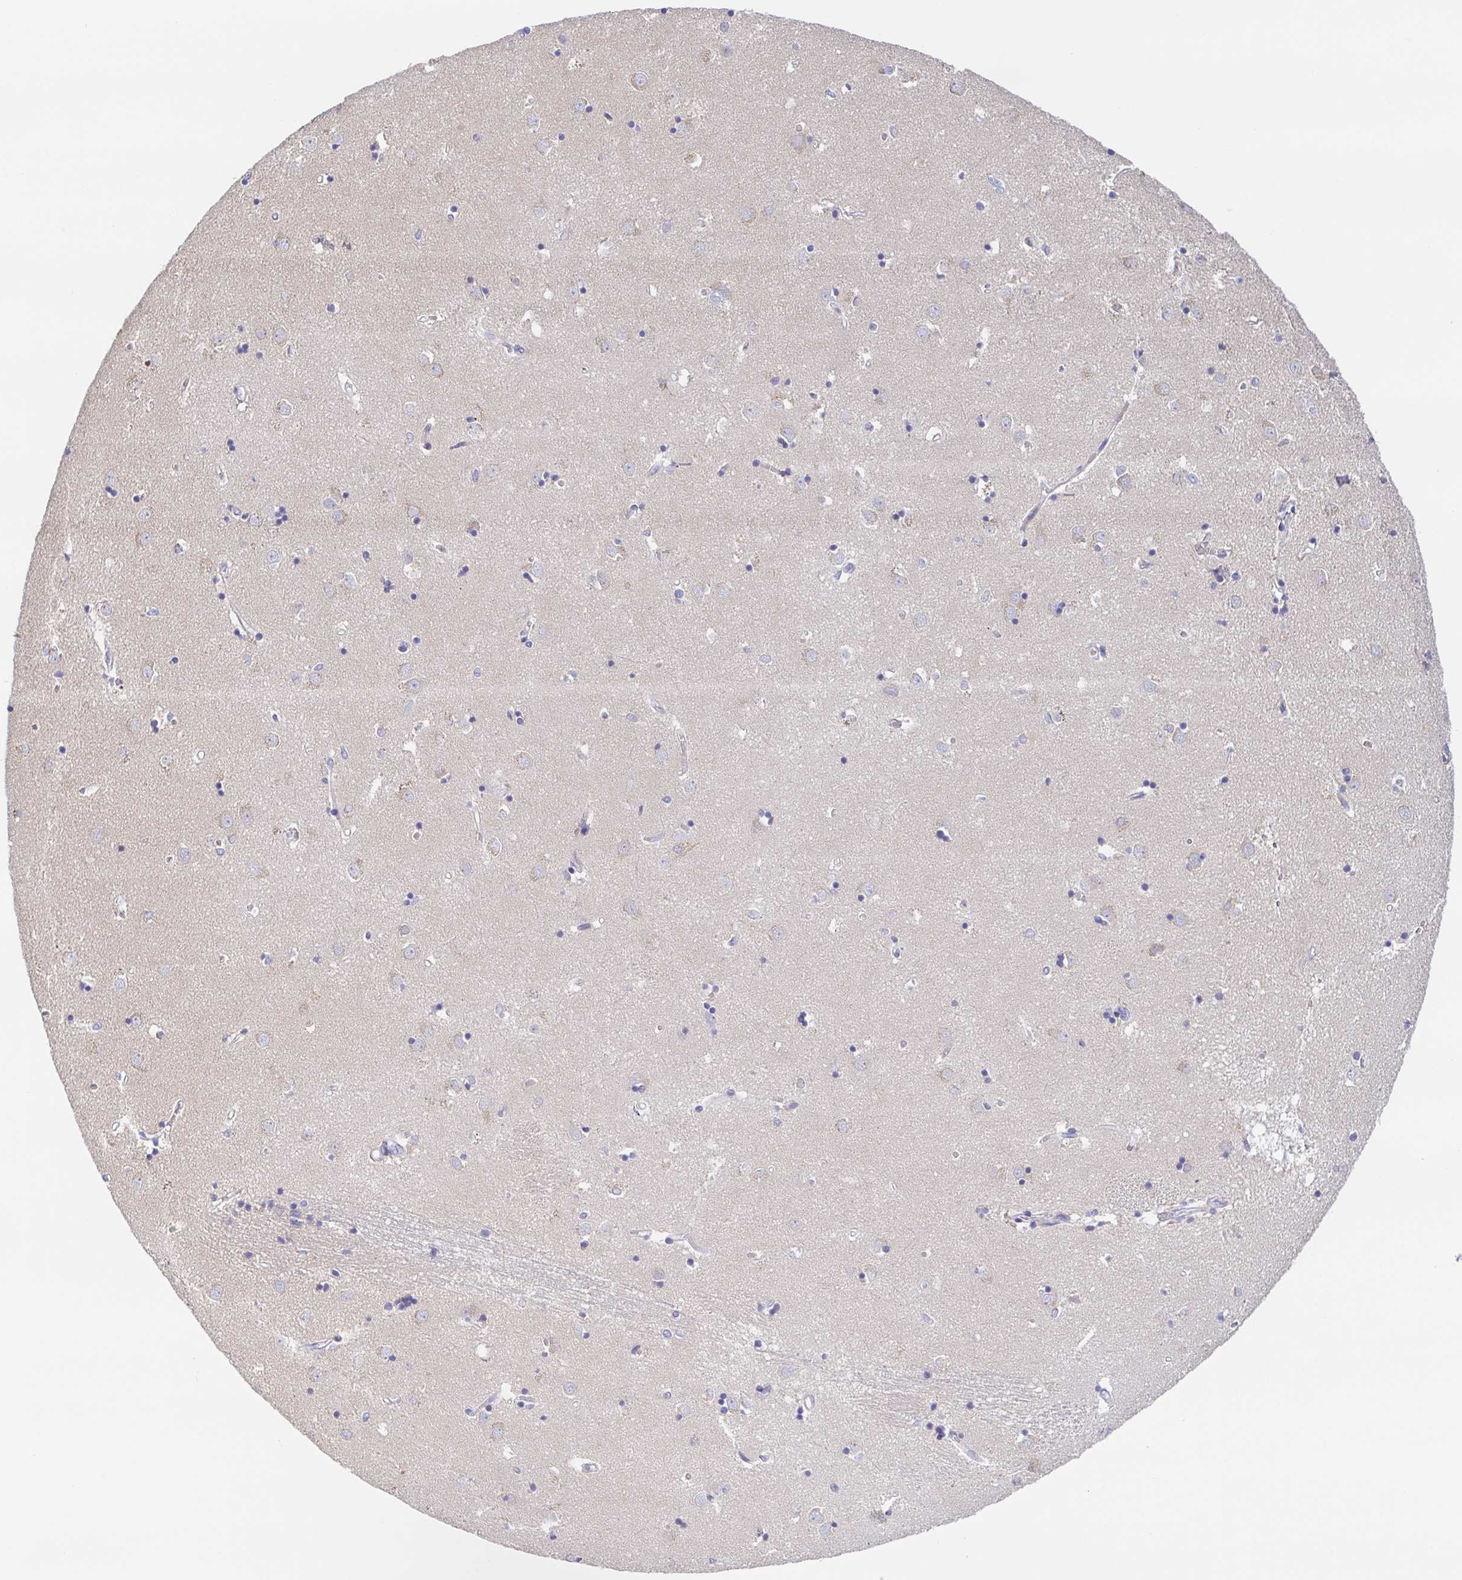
{"staining": {"intensity": "negative", "quantity": "none", "location": "none"}, "tissue": "caudate", "cell_type": "Glial cells", "image_type": "normal", "snomed": [{"axis": "morphology", "description": "Normal tissue, NOS"}, {"axis": "topography", "description": "Lateral ventricle wall"}], "caption": "Immunohistochemistry histopathology image of benign caudate: caudate stained with DAB reveals no significant protein staining in glial cells. The staining is performed using DAB brown chromogen with nuclei counter-stained in using hematoxylin.", "gene": "MUCL3", "patient": {"sex": "male", "age": 54}}